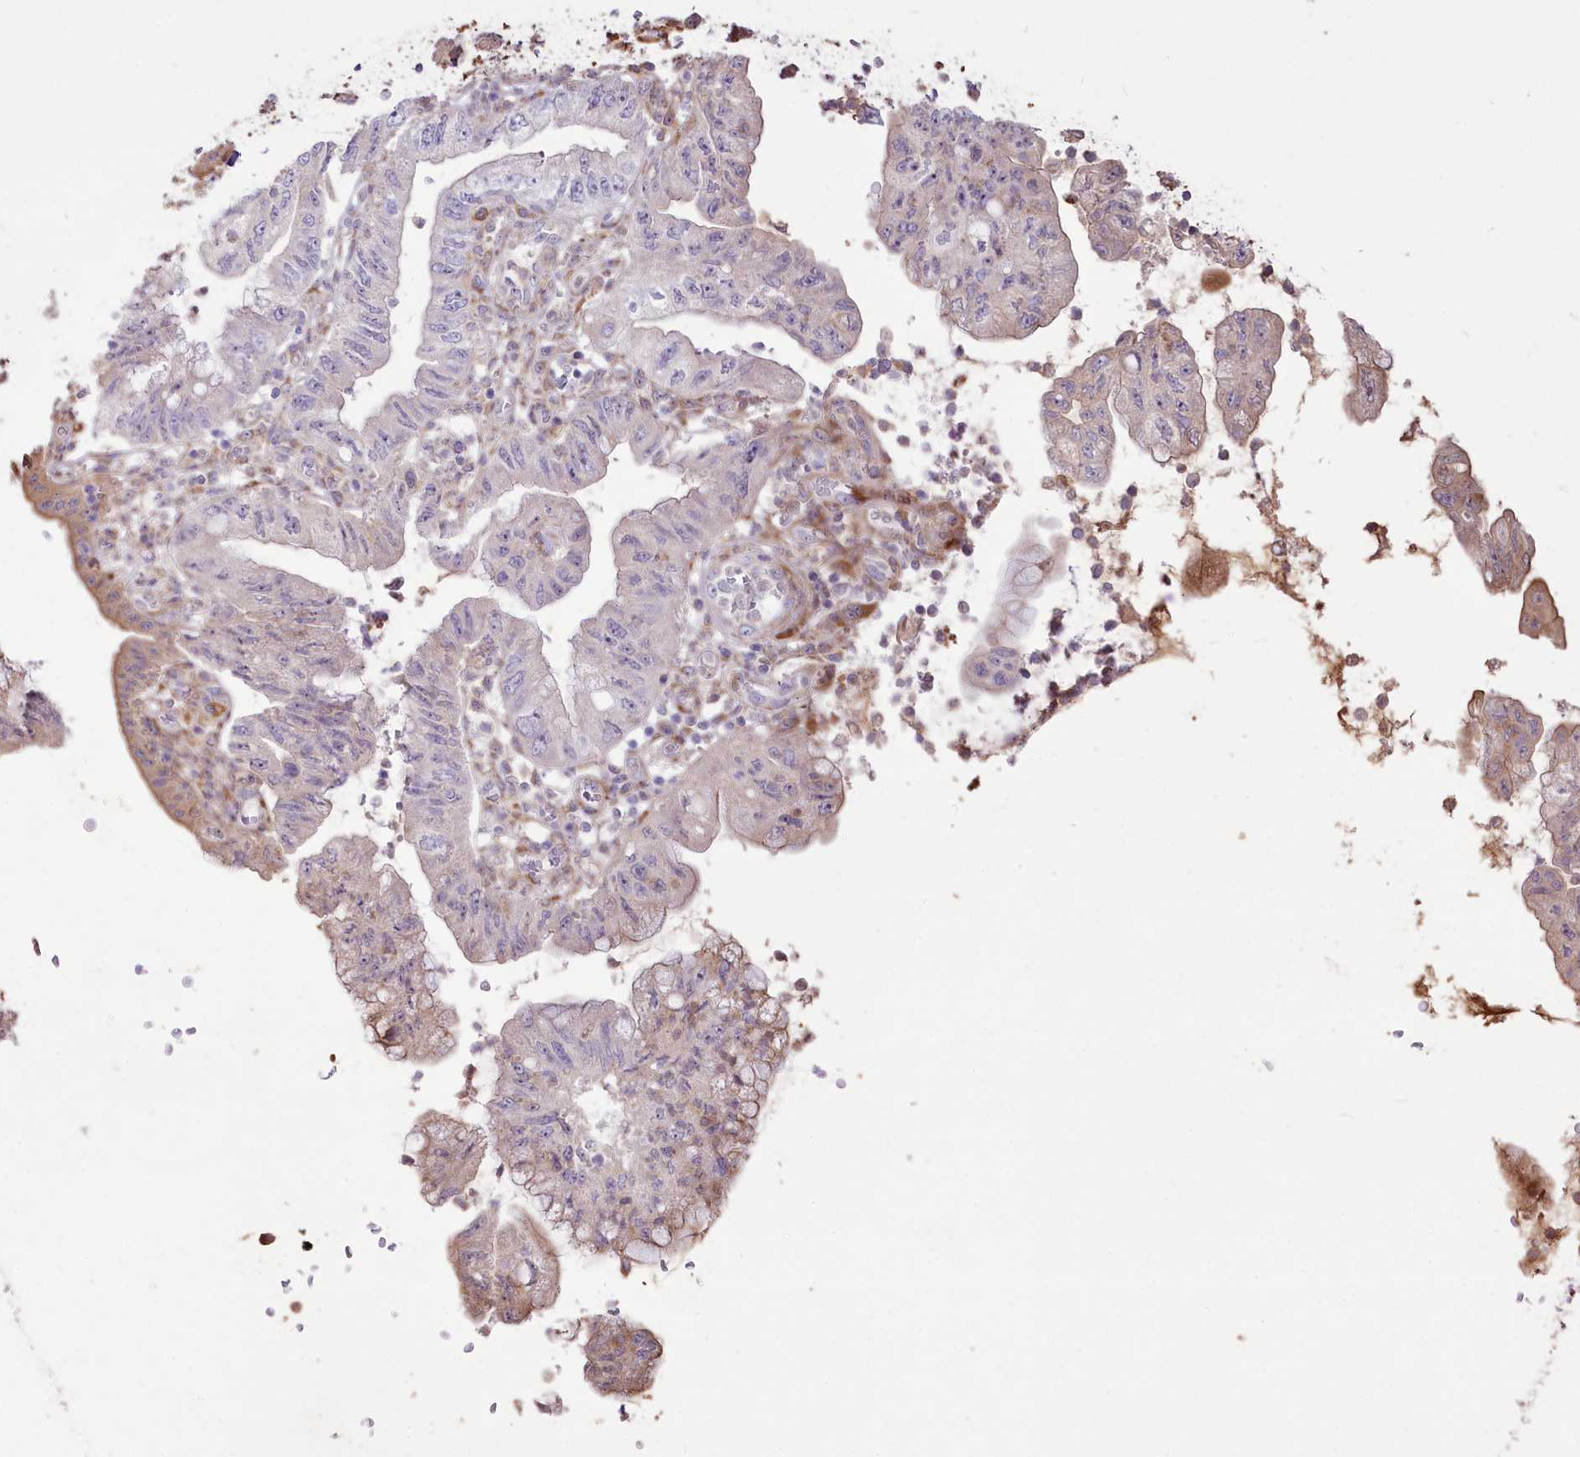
{"staining": {"intensity": "weak", "quantity": "<25%", "location": "cytoplasmic/membranous"}, "tissue": "pancreatic cancer", "cell_type": "Tumor cells", "image_type": "cancer", "snomed": [{"axis": "morphology", "description": "Adenocarcinoma, NOS"}, {"axis": "topography", "description": "Pancreas"}], "caption": "High magnification brightfield microscopy of pancreatic adenocarcinoma stained with DAB (3,3'-diaminobenzidine) (brown) and counterstained with hematoxylin (blue): tumor cells show no significant expression. (DAB (3,3'-diaminobenzidine) immunohistochemistry (IHC), high magnification).", "gene": "RNF24", "patient": {"sex": "female", "age": 73}}